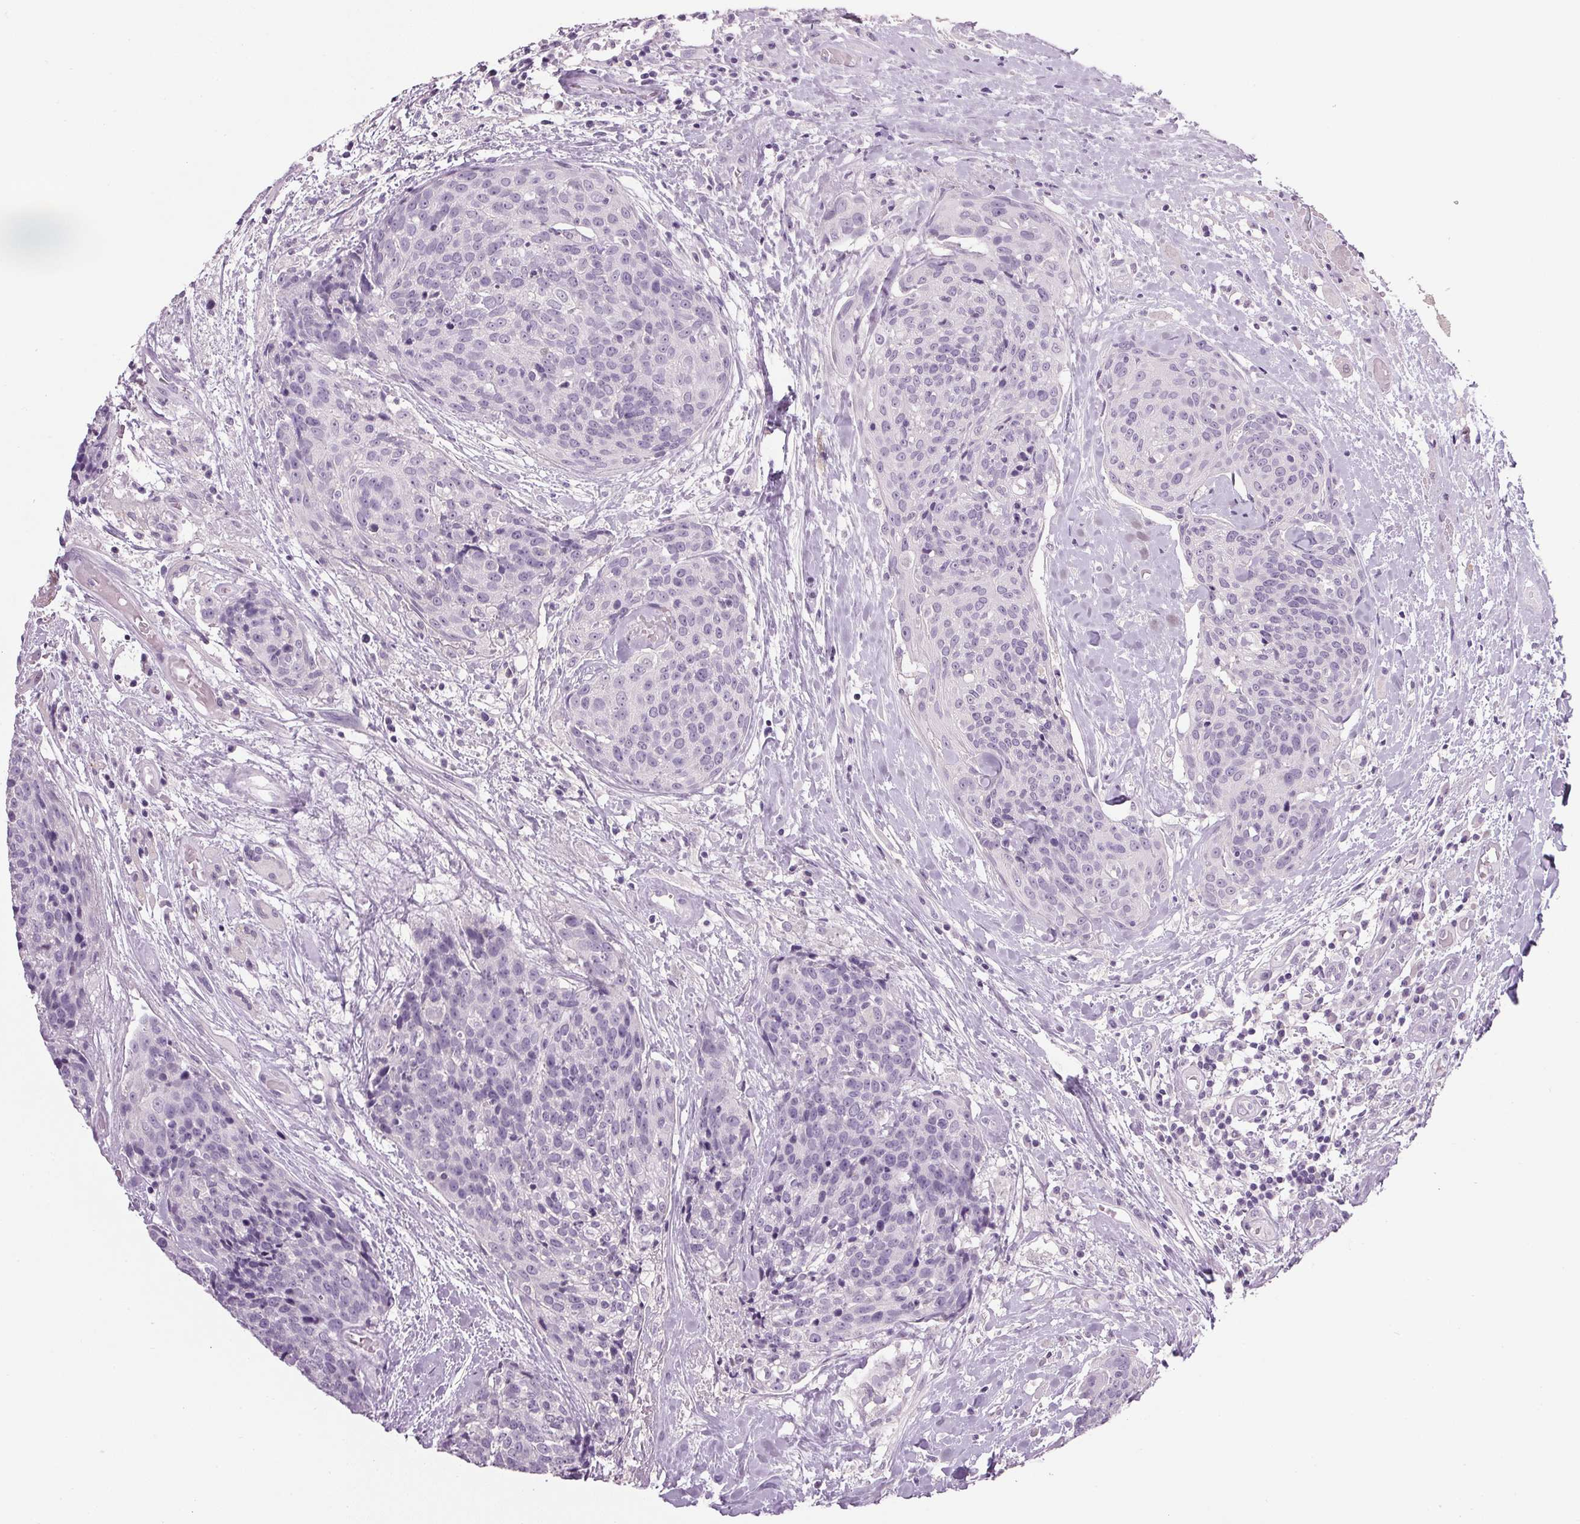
{"staining": {"intensity": "negative", "quantity": "none", "location": "none"}, "tissue": "head and neck cancer", "cell_type": "Tumor cells", "image_type": "cancer", "snomed": [{"axis": "morphology", "description": "Squamous cell carcinoma, NOS"}, {"axis": "topography", "description": "Oral tissue"}, {"axis": "topography", "description": "Head-Neck"}], "caption": "DAB (3,3'-diaminobenzidine) immunohistochemical staining of human squamous cell carcinoma (head and neck) exhibits no significant positivity in tumor cells.", "gene": "PPP1R1A", "patient": {"sex": "male", "age": 64}}